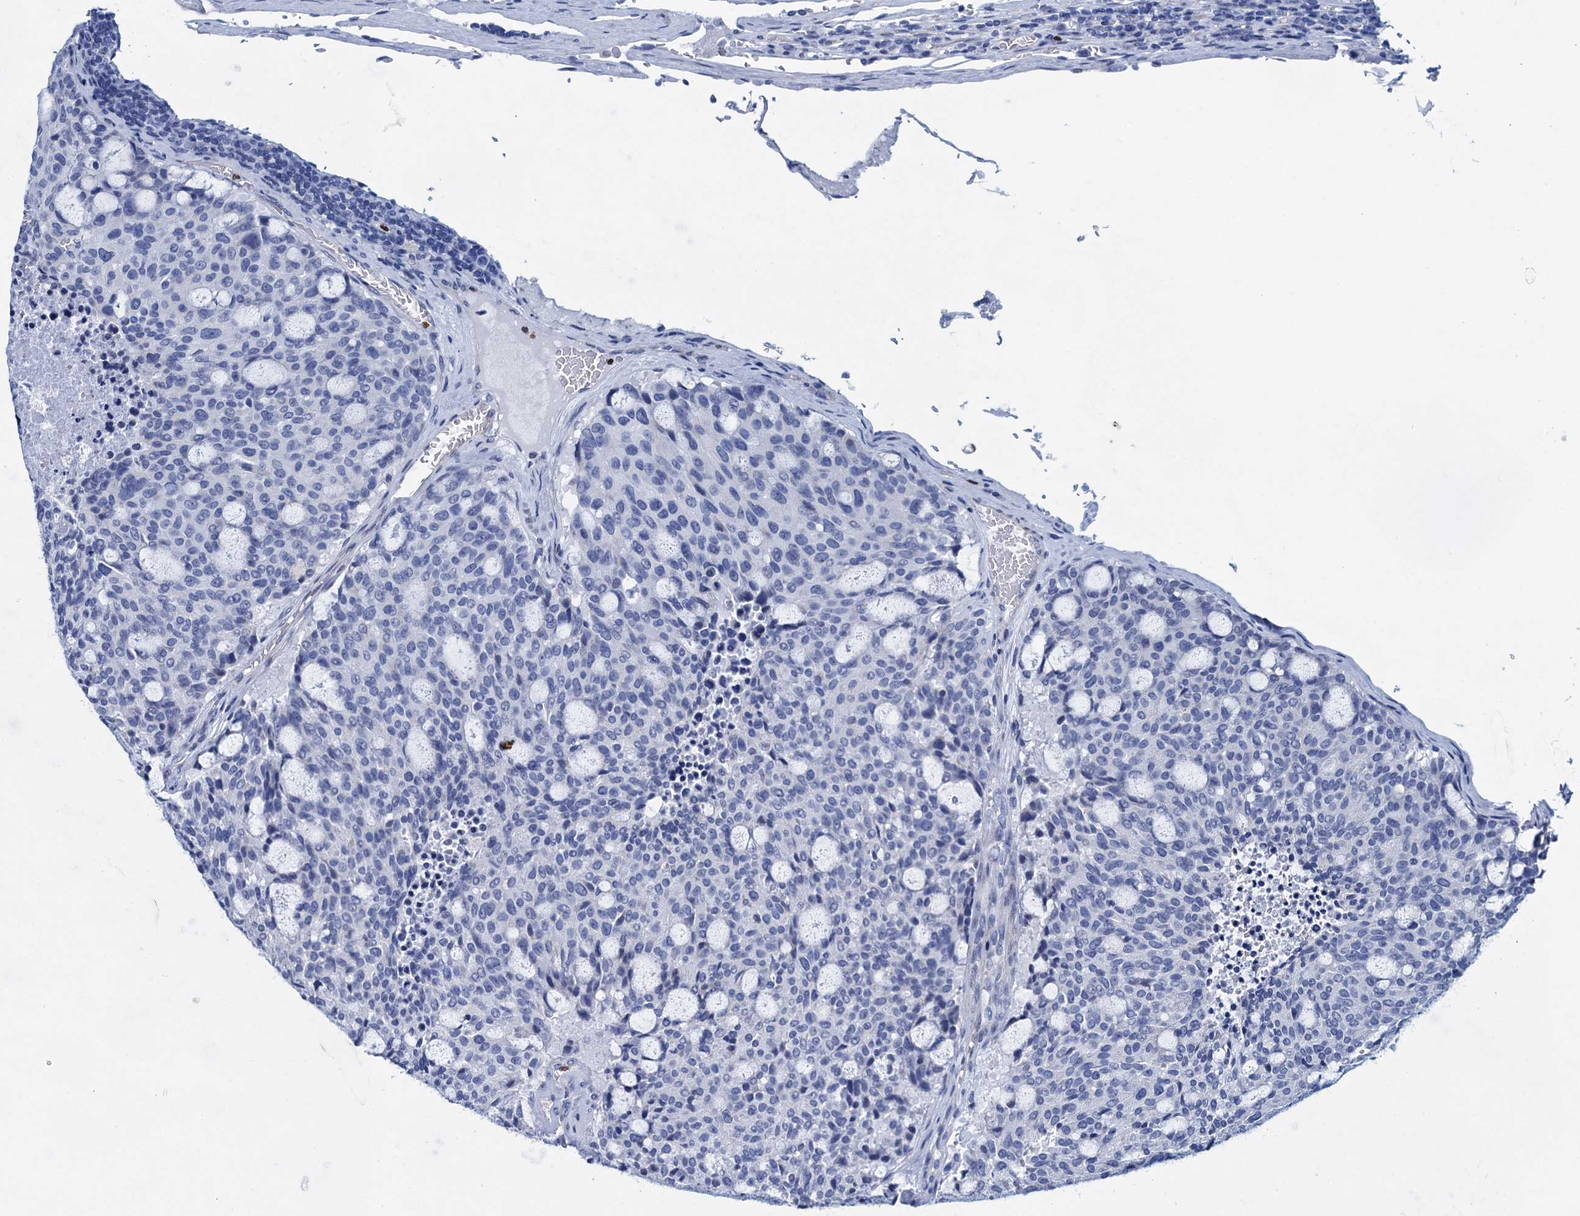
{"staining": {"intensity": "negative", "quantity": "none", "location": "none"}, "tissue": "carcinoid", "cell_type": "Tumor cells", "image_type": "cancer", "snomed": [{"axis": "morphology", "description": "Carcinoid, malignant, NOS"}, {"axis": "topography", "description": "Pancreas"}], "caption": "This is an IHC histopathology image of human carcinoid. There is no expression in tumor cells.", "gene": "RHCG", "patient": {"sex": "female", "age": 54}}